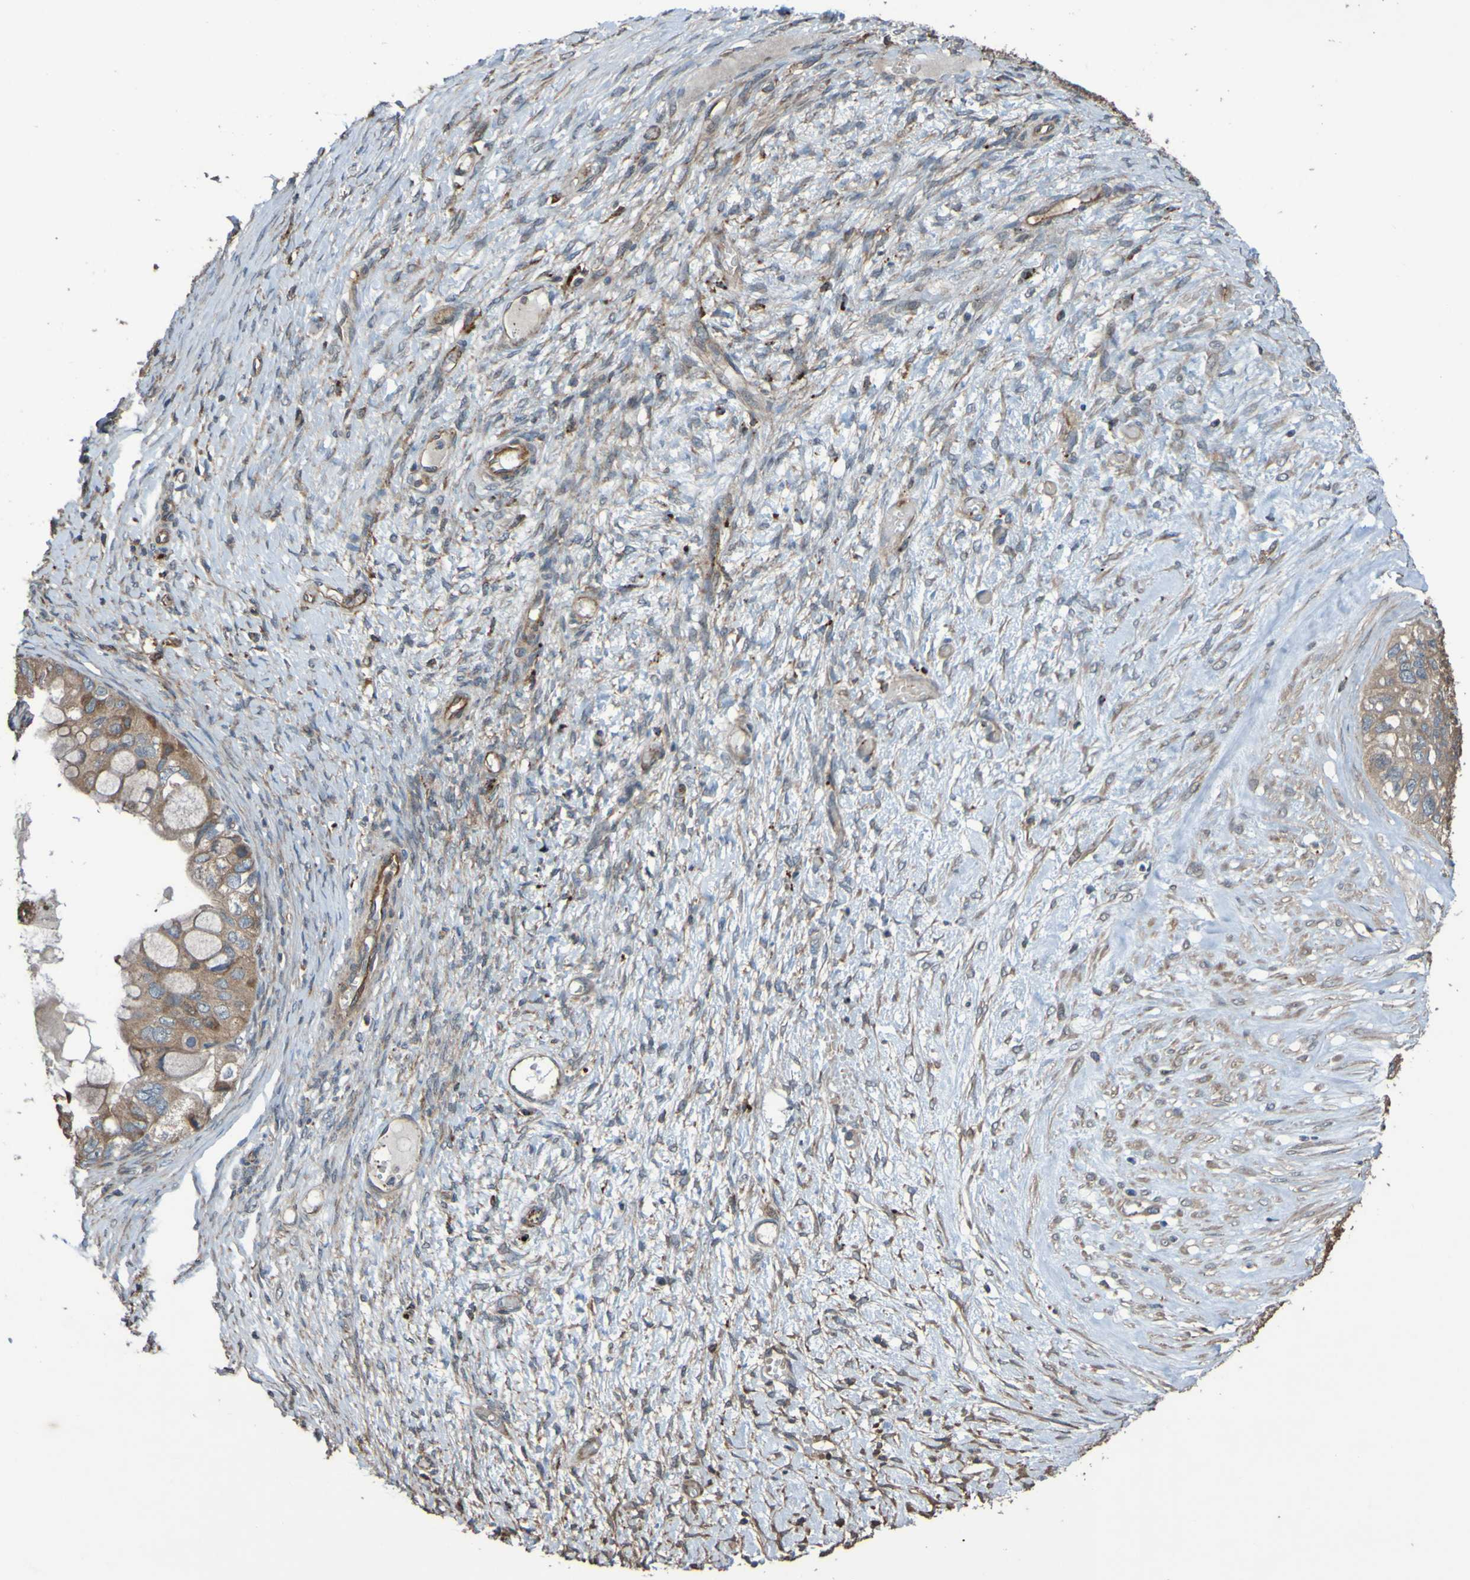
{"staining": {"intensity": "moderate", "quantity": ">75%", "location": "cytoplasmic/membranous"}, "tissue": "ovarian cancer", "cell_type": "Tumor cells", "image_type": "cancer", "snomed": [{"axis": "morphology", "description": "Cystadenocarcinoma, mucinous, NOS"}, {"axis": "topography", "description": "Ovary"}], "caption": "Human ovarian mucinous cystadenocarcinoma stained with a protein marker exhibits moderate staining in tumor cells.", "gene": "UCN", "patient": {"sex": "female", "age": 80}}